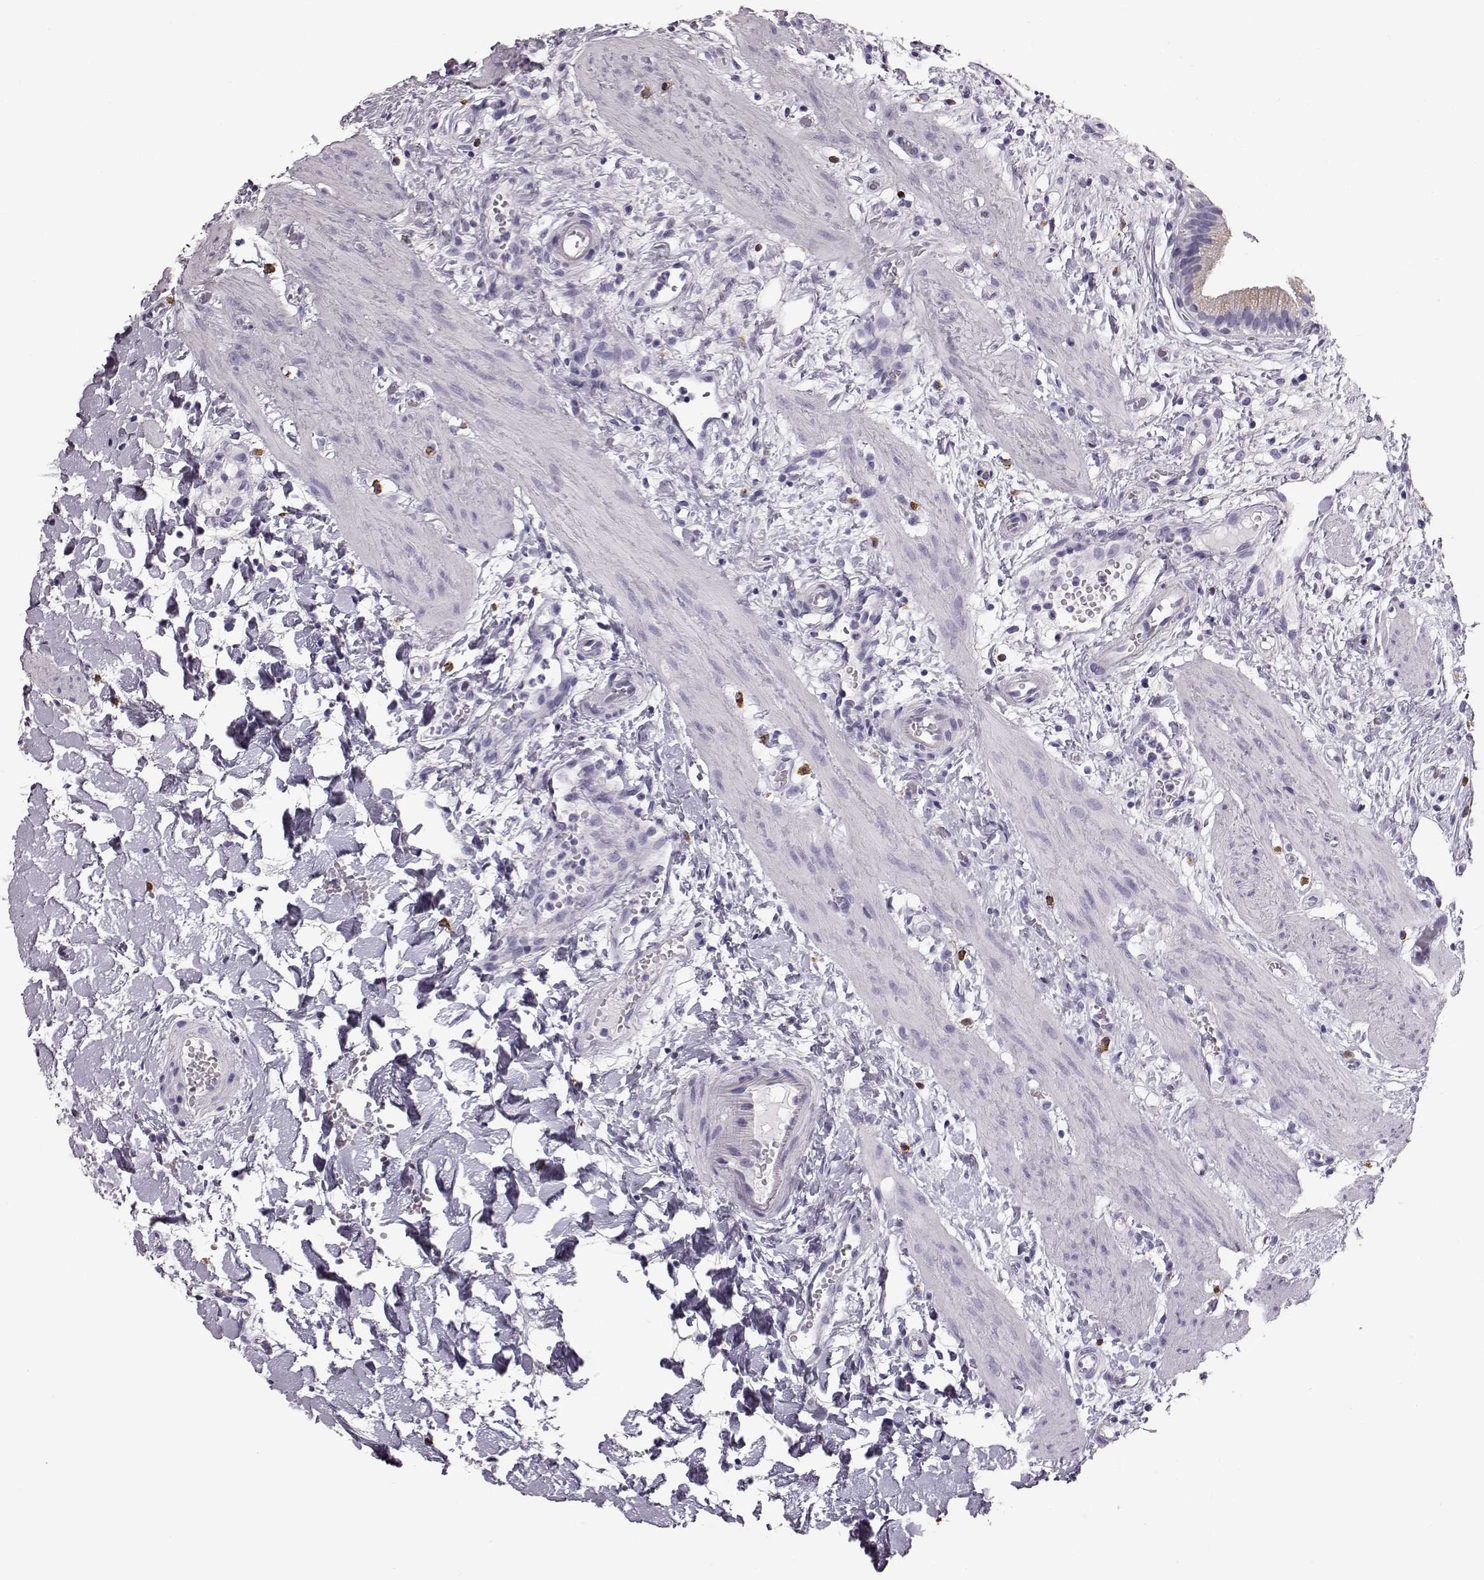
{"staining": {"intensity": "negative", "quantity": "none", "location": "none"}, "tissue": "gallbladder", "cell_type": "Glandular cells", "image_type": "normal", "snomed": [{"axis": "morphology", "description": "Normal tissue, NOS"}, {"axis": "topography", "description": "Gallbladder"}], "caption": "Protein analysis of unremarkable gallbladder shows no significant staining in glandular cells. The staining was performed using DAB to visualize the protein expression in brown, while the nuclei were stained in blue with hematoxylin (Magnification: 20x).", "gene": "NPTXR", "patient": {"sex": "female", "age": 24}}